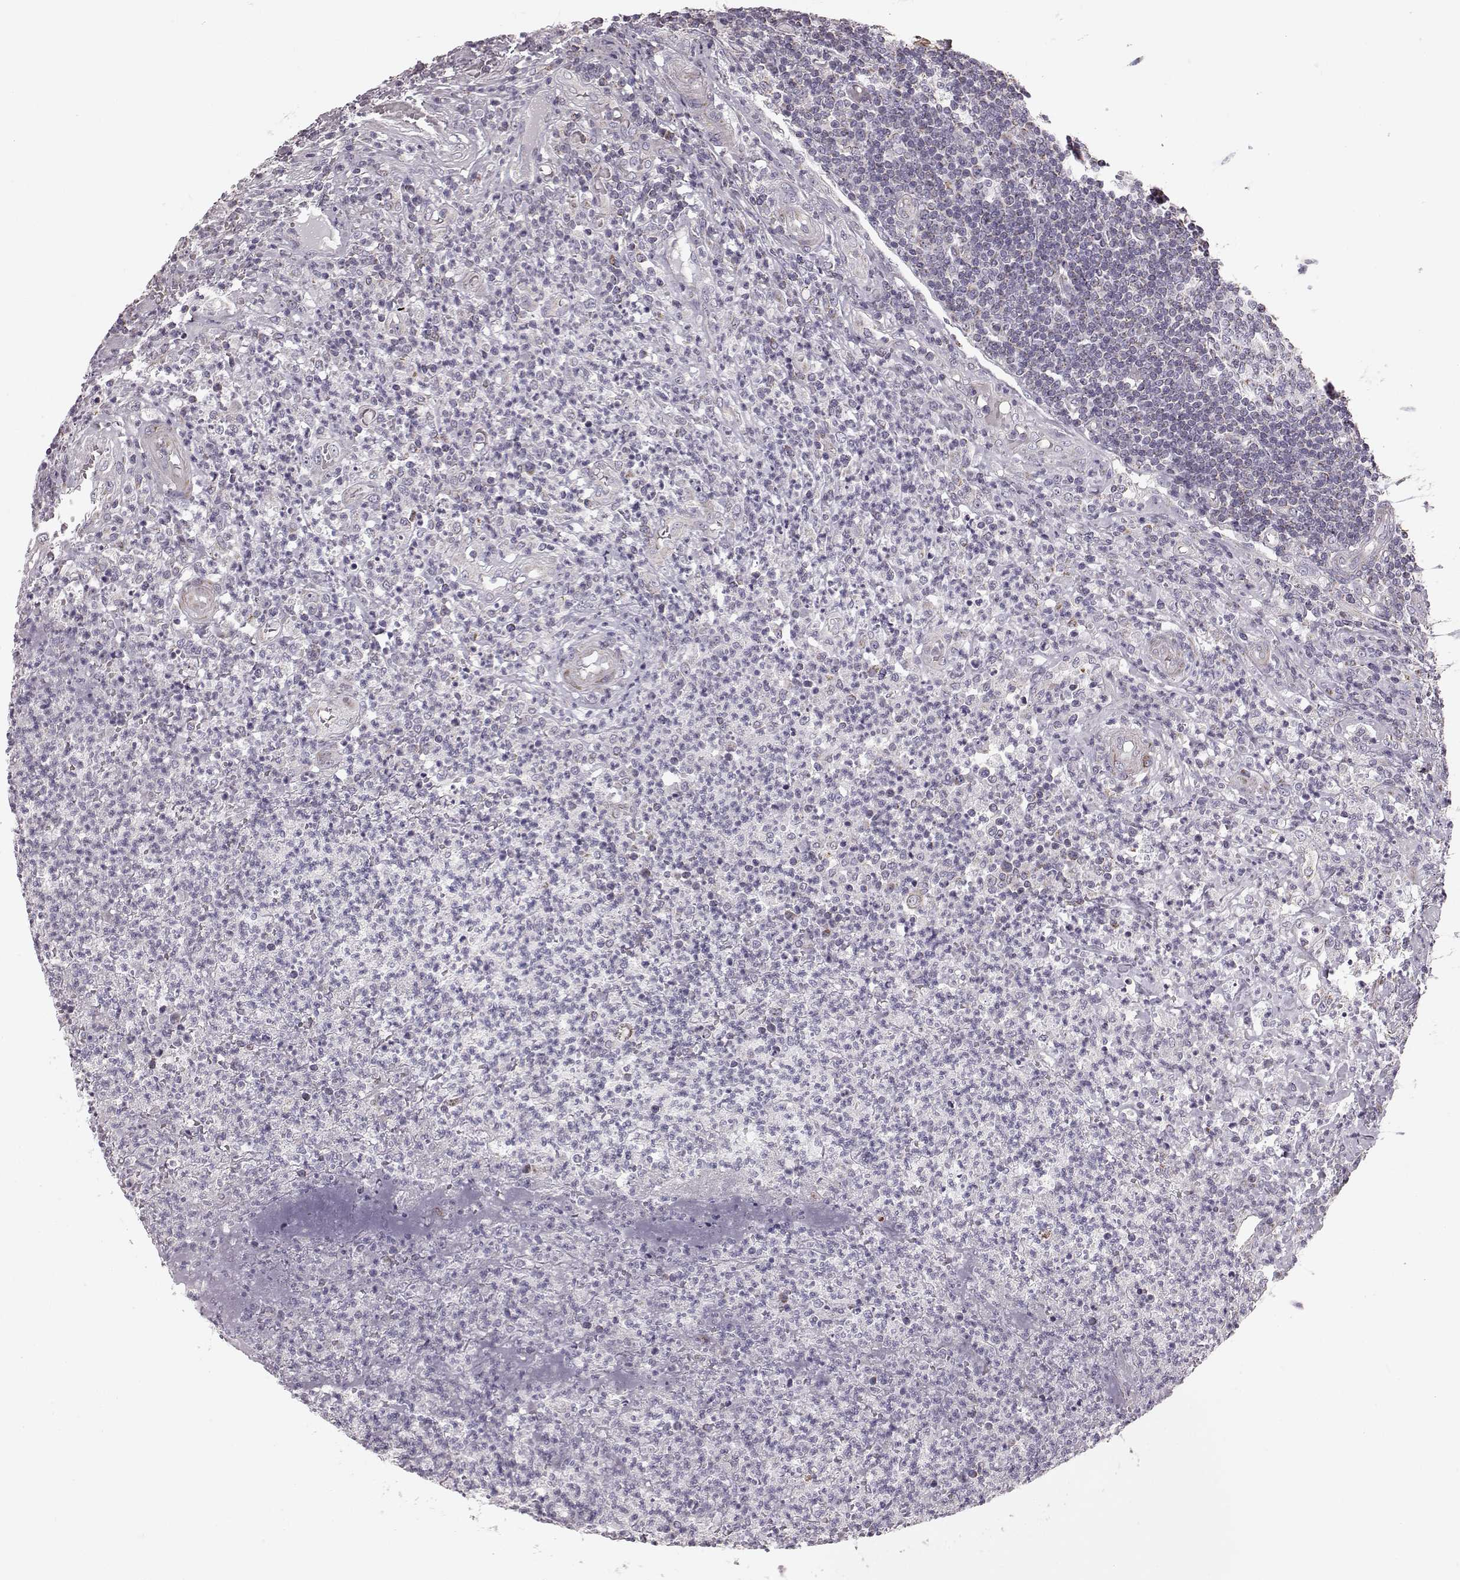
{"staining": {"intensity": "moderate", "quantity": ">75%", "location": "cytoplasmic/membranous"}, "tissue": "appendix", "cell_type": "Glandular cells", "image_type": "normal", "snomed": [{"axis": "morphology", "description": "Normal tissue, NOS"}, {"axis": "morphology", "description": "Inflammation, NOS"}, {"axis": "topography", "description": "Appendix"}], "caption": "Immunohistochemistry micrograph of benign human appendix stained for a protein (brown), which reveals medium levels of moderate cytoplasmic/membranous expression in about >75% of glandular cells.", "gene": "FAM8A1", "patient": {"sex": "male", "age": 16}}